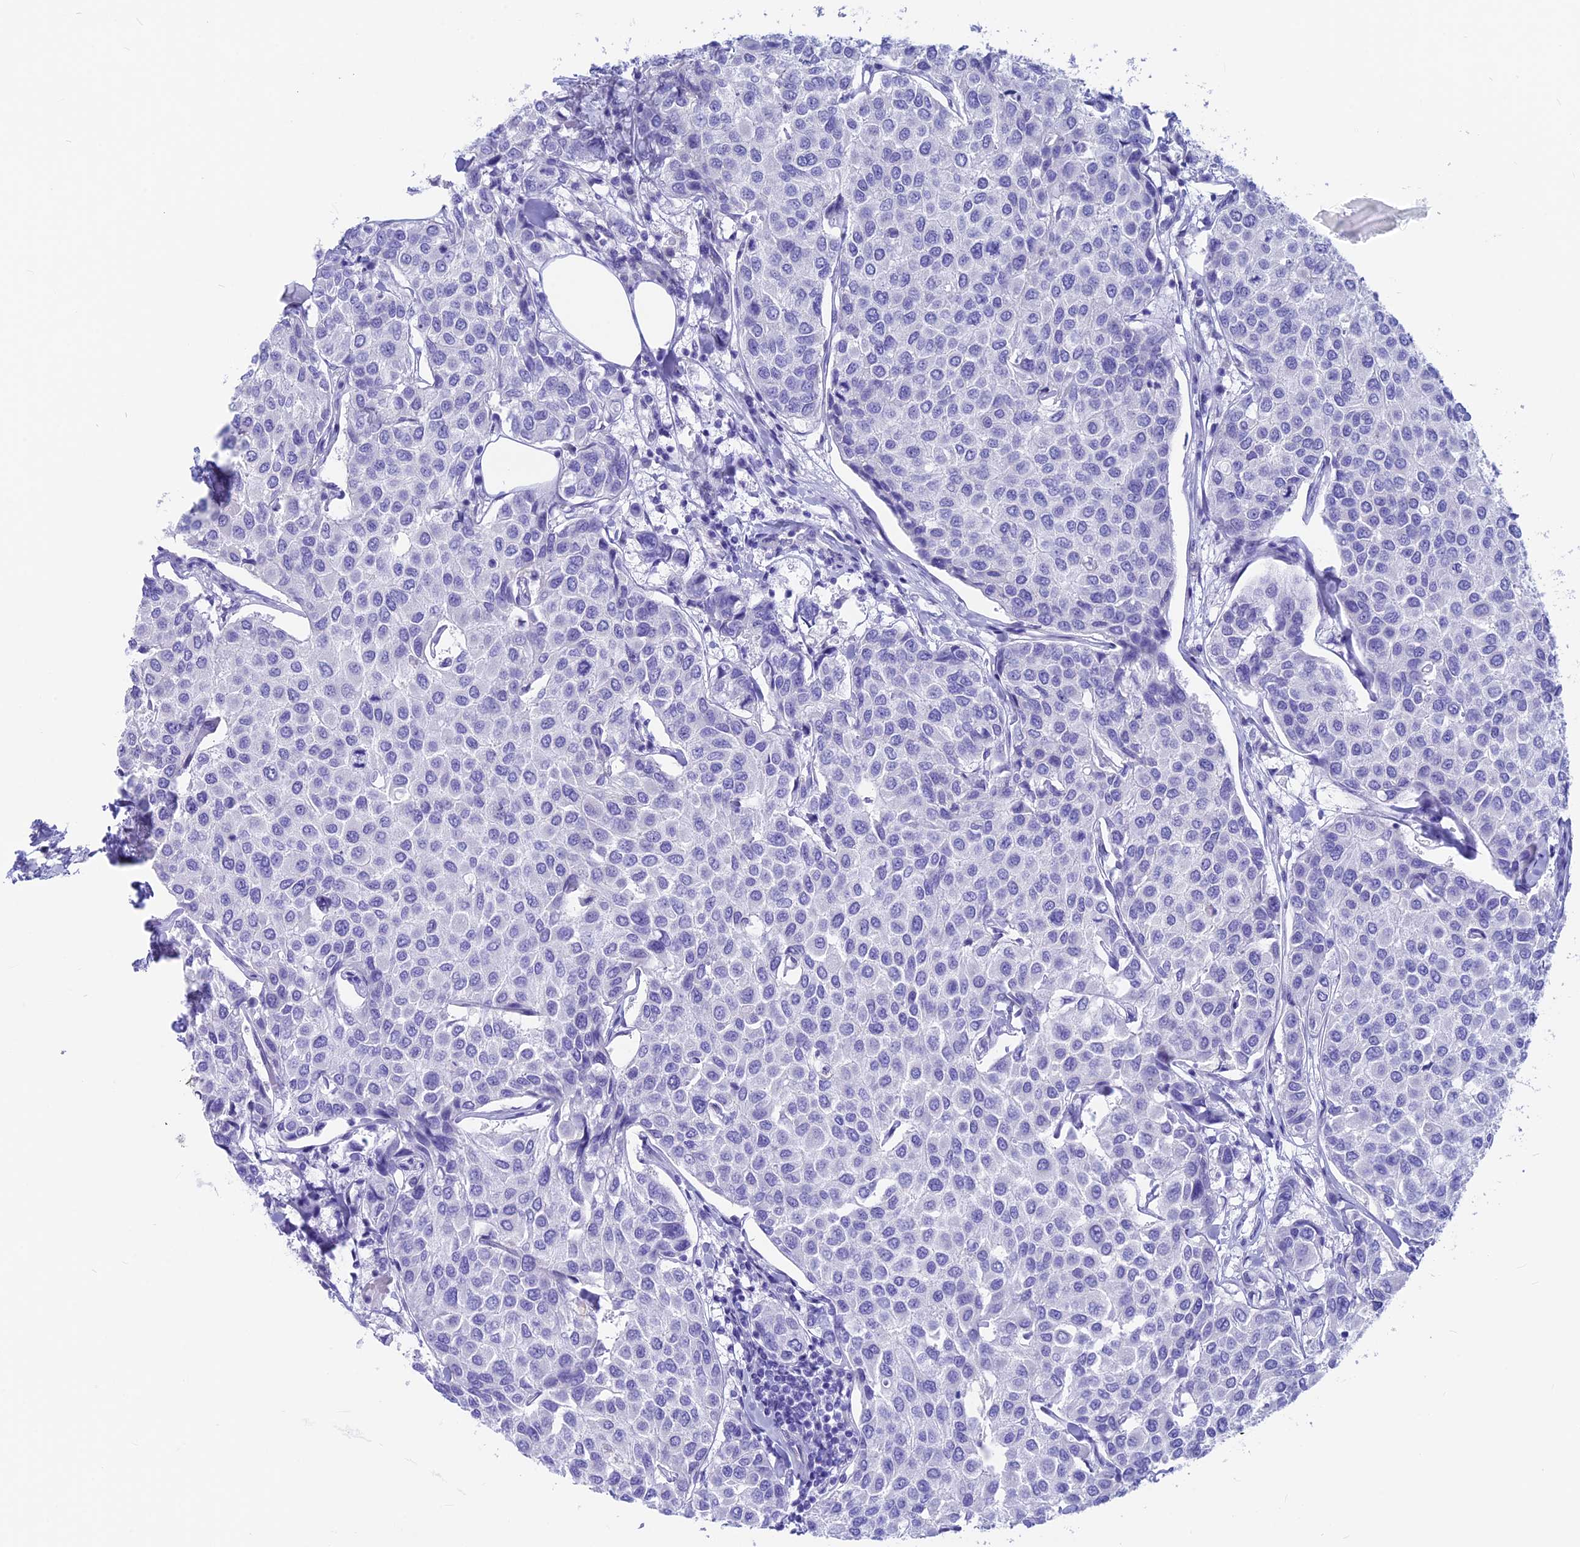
{"staining": {"intensity": "negative", "quantity": "none", "location": "none"}, "tissue": "breast cancer", "cell_type": "Tumor cells", "image_type": "cancer", "snomed": [{"axis": "morphology", "description": "Duct carcinoma"}, {"axis": "topography", "description": "Breast"}], "caption": "This is an immunohistochemistry image of breast cancer. There is no staining in tumor cells.", "gene": "GNGT2", "patient": {"sex": "female", "age": 55}}